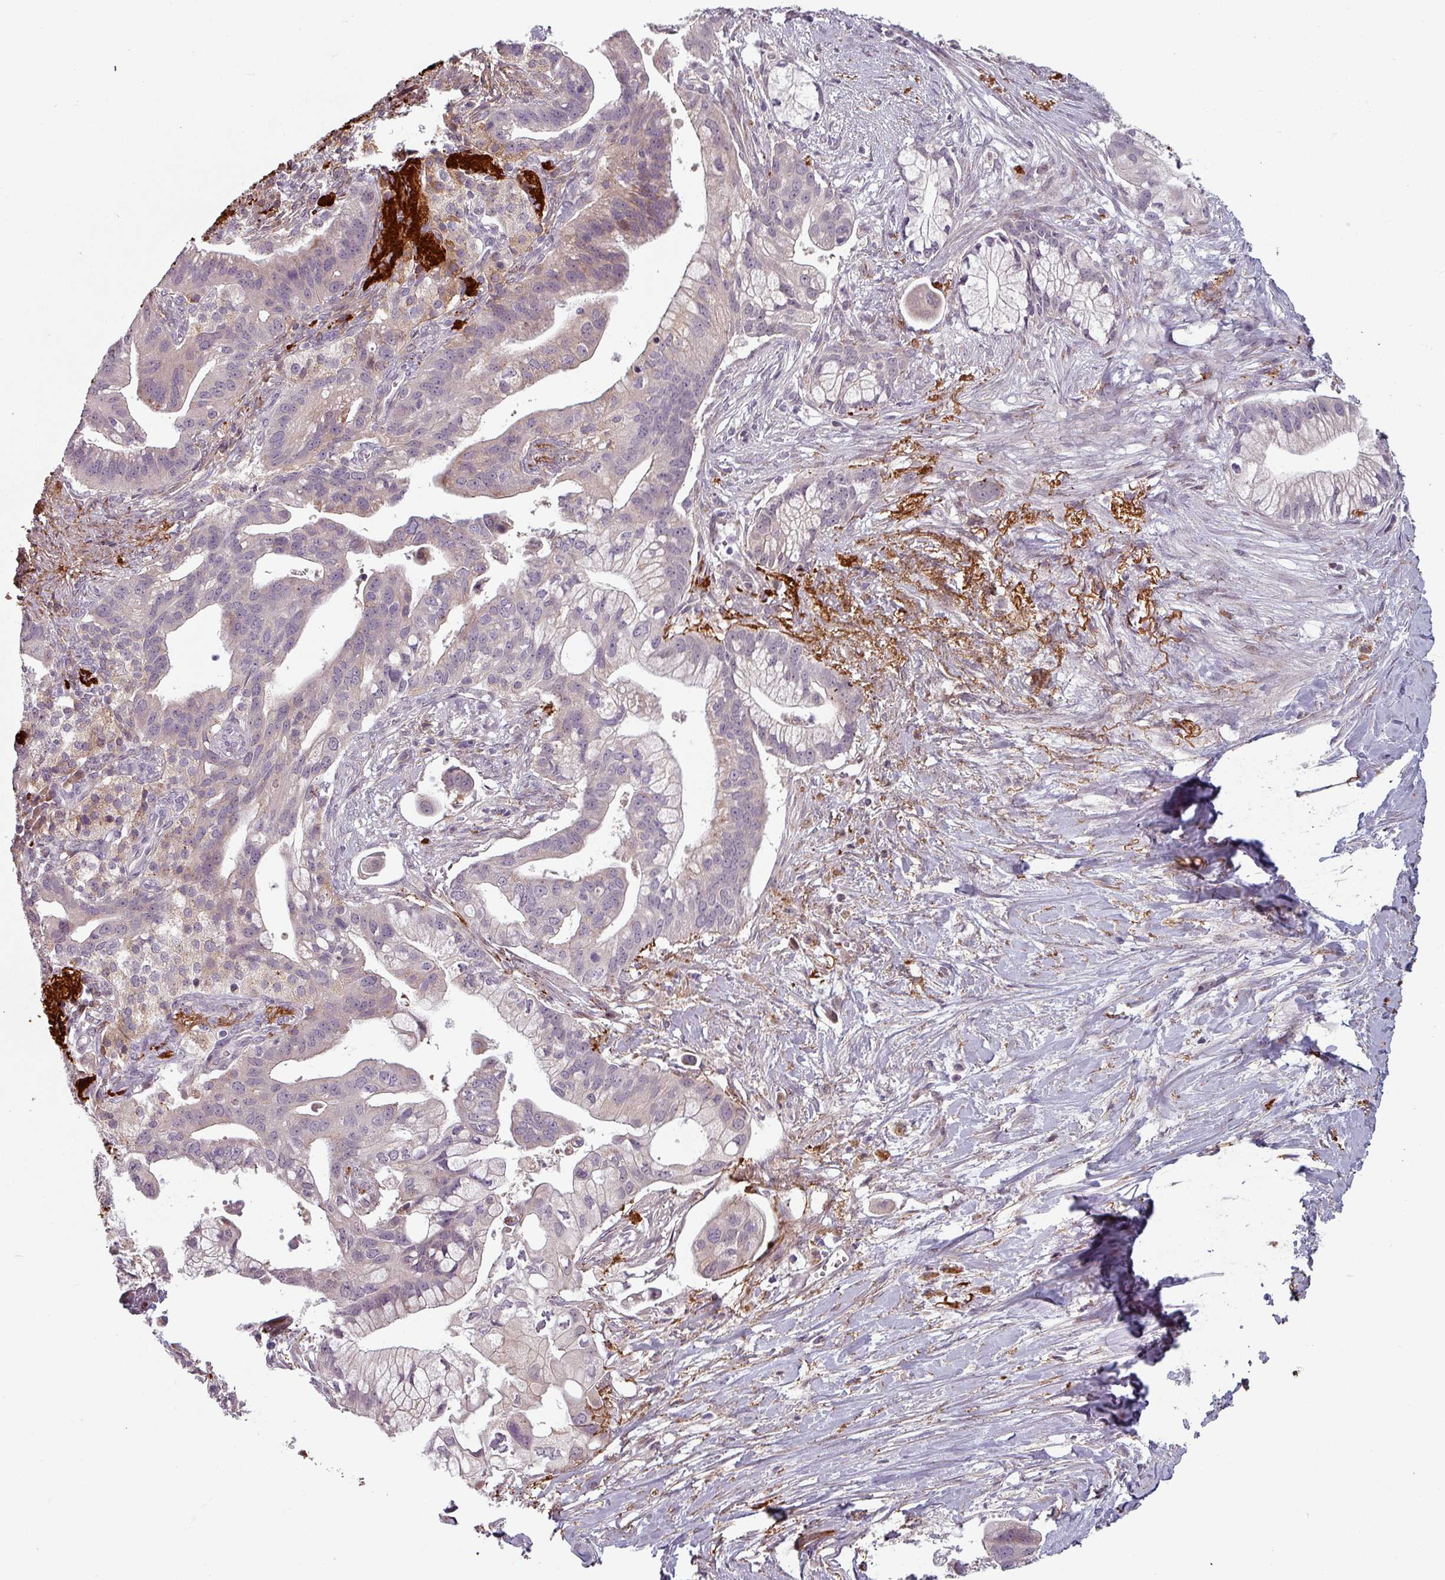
{"staining": {"intensity": "weak", "quantity": "<25%", "location": "cytoplasmic/membranous"}, "tissue": "pancreatic cancer", "cell_type": "Tumor cells", "image_type": "cancer", "snomed": [{"axis": "morphology", "description": "Adenocarcinoma, NOS"}, {"axis": "topography", "description": "Pancreas"}], "caption": "The immunohistochemistry (IHC) image has no significant expression in tumor cells of adenocarcinoma (pancreatic) tissue.", "gene": "CYB5RL", "patient": {"sex": "male", "age": 68}}